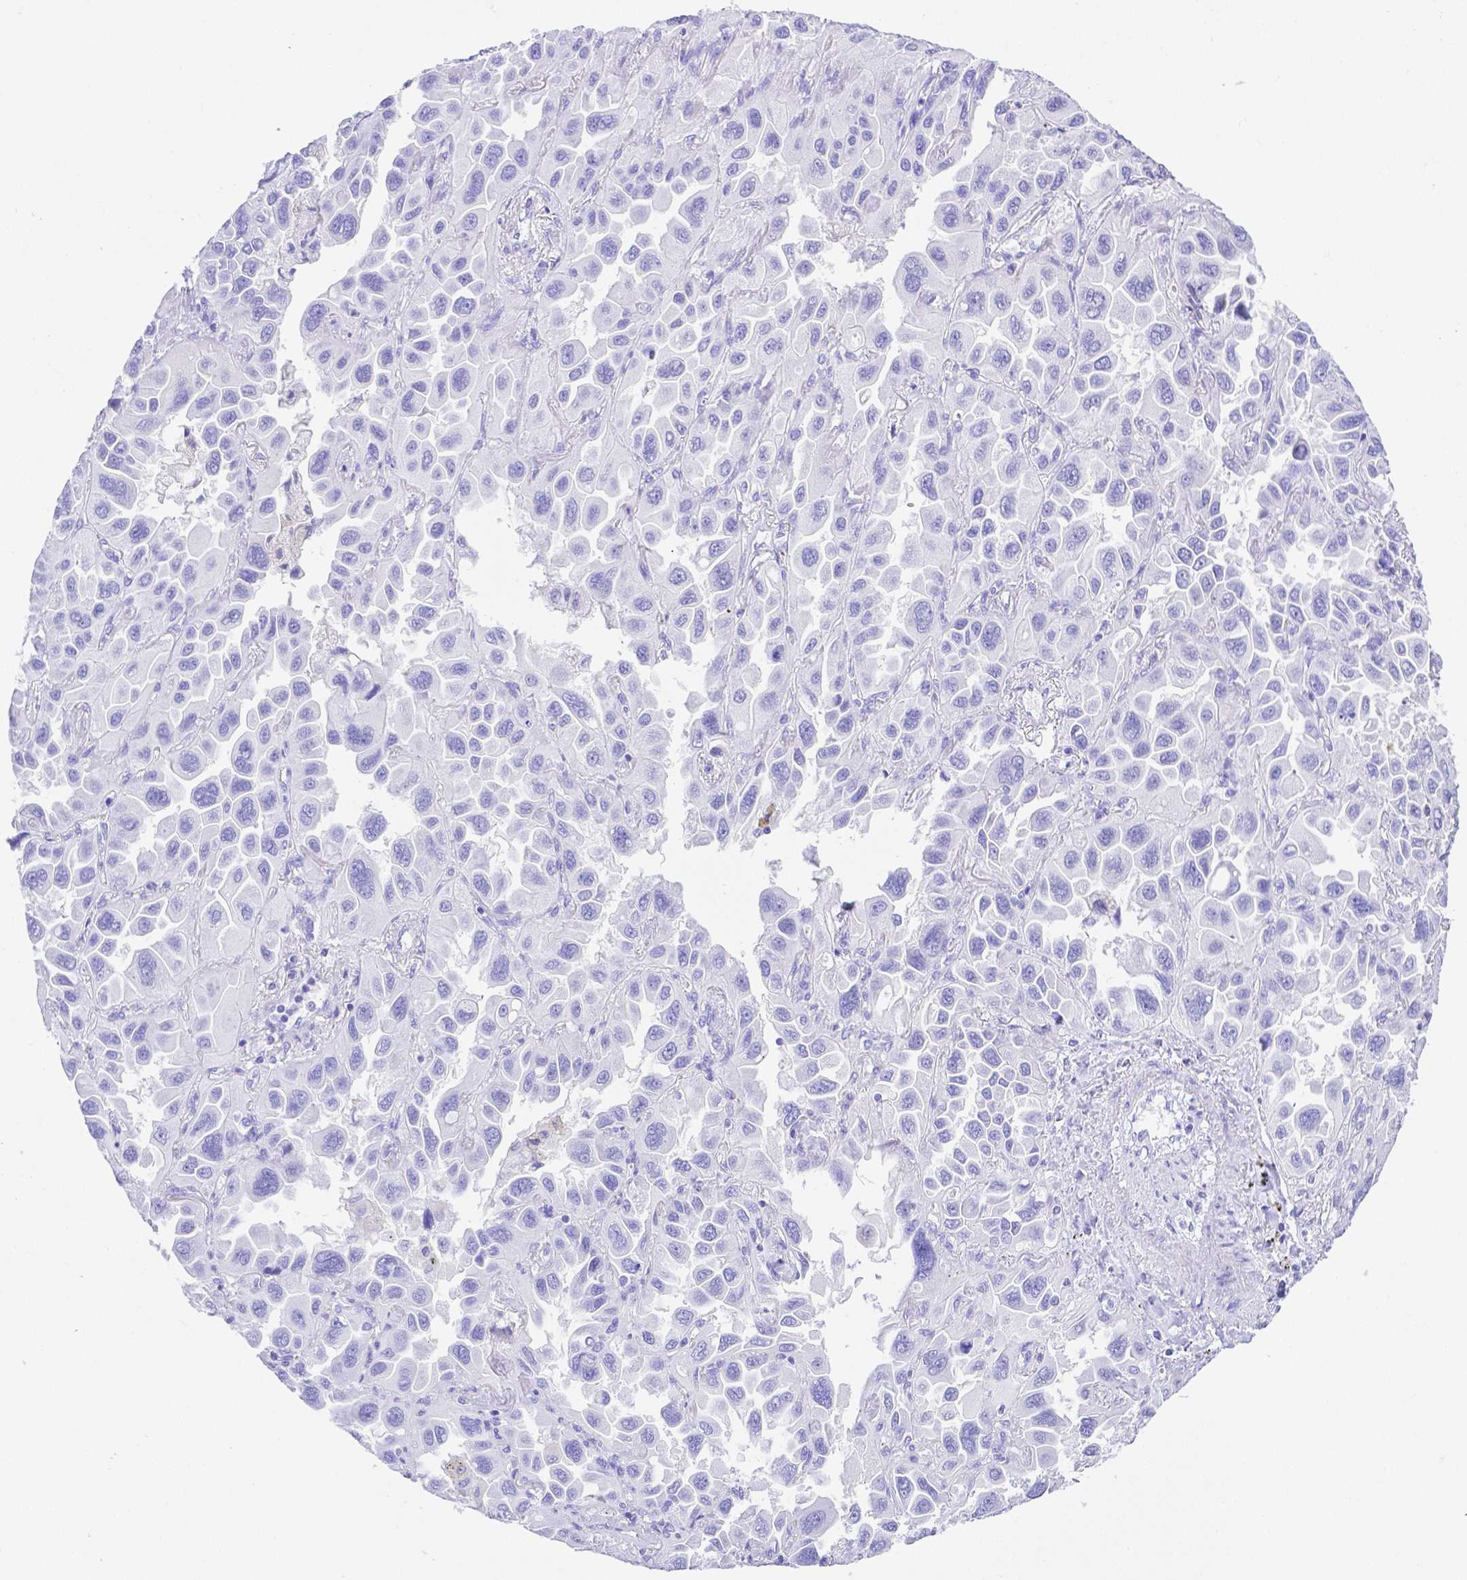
{"staining": {"intensity": "negative", "quantity": "none", "location": "none"}, "tissue": "lung cancer", "cell_type": "Tumor cells", "image_type": "cancer", "snomed": [{"axis": "morphology", "description": "Adenocarcinoma, NOS"}, {"axis": "topography", "description": "Lung"}], "caption": "An immunohistochemistry image of lung cancer is shown. There is no staining in tumor cells of lung cancer.", "gene": "SMR3A", "patient": {"sex": "male", "age": 64}}